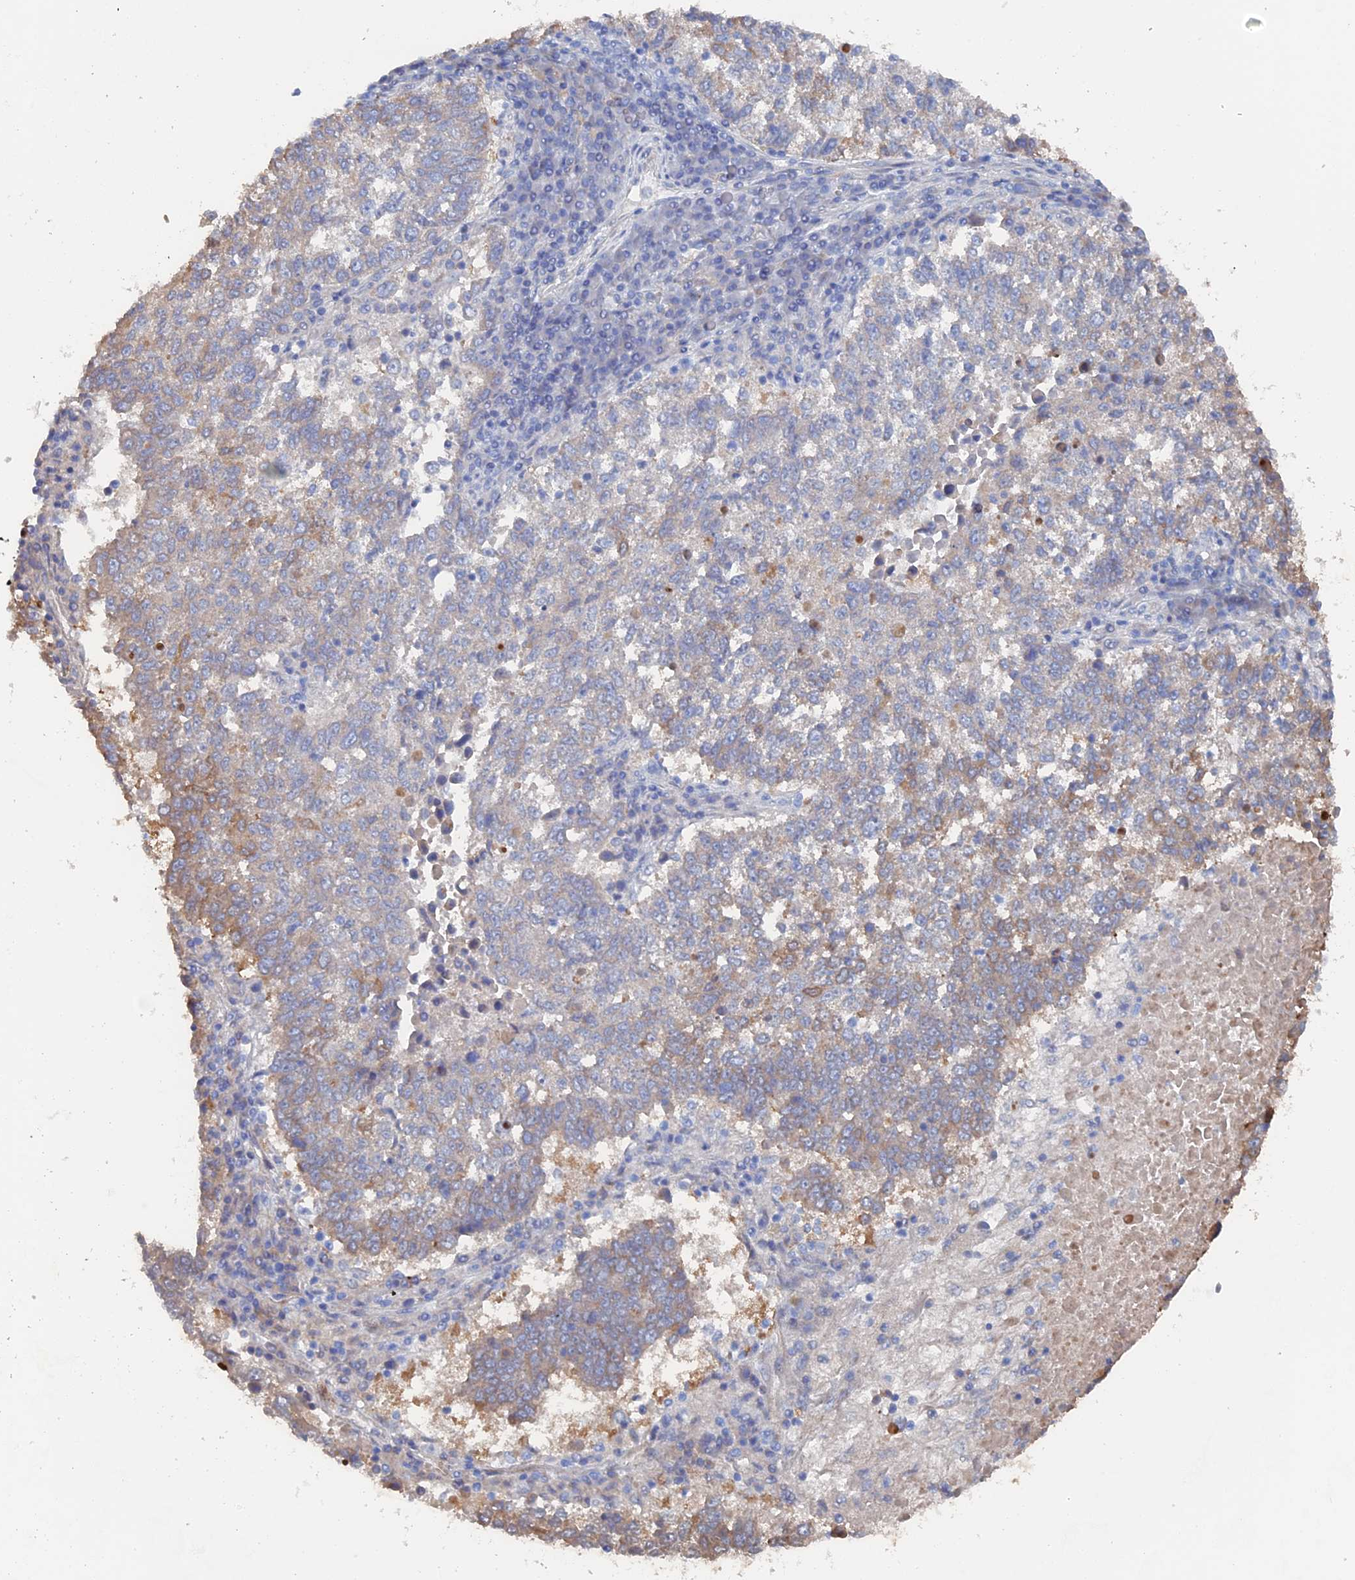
{"staining": {"intensity": "weak", "quantity": "25%-75%", "location": "cytoplasmic/membranous"}, "tissue": "lung cancer", "cell_type": "Tumor cells", "image_type": "cancer", "snomed": [{"axis": "morphology", "description": "Squamous cell carcinoma, NOS"}, {"axis": "topography", "description": "Lung"}], "caption": "Immunohistochemical staining of human lung squamous cell carcinoma displays low levels of weak cytoplasmic/membranous staining in approximately 25%-75% of tumor cells.", "gene": "COG7", "patient": {"sex": "male", "age": 73}}